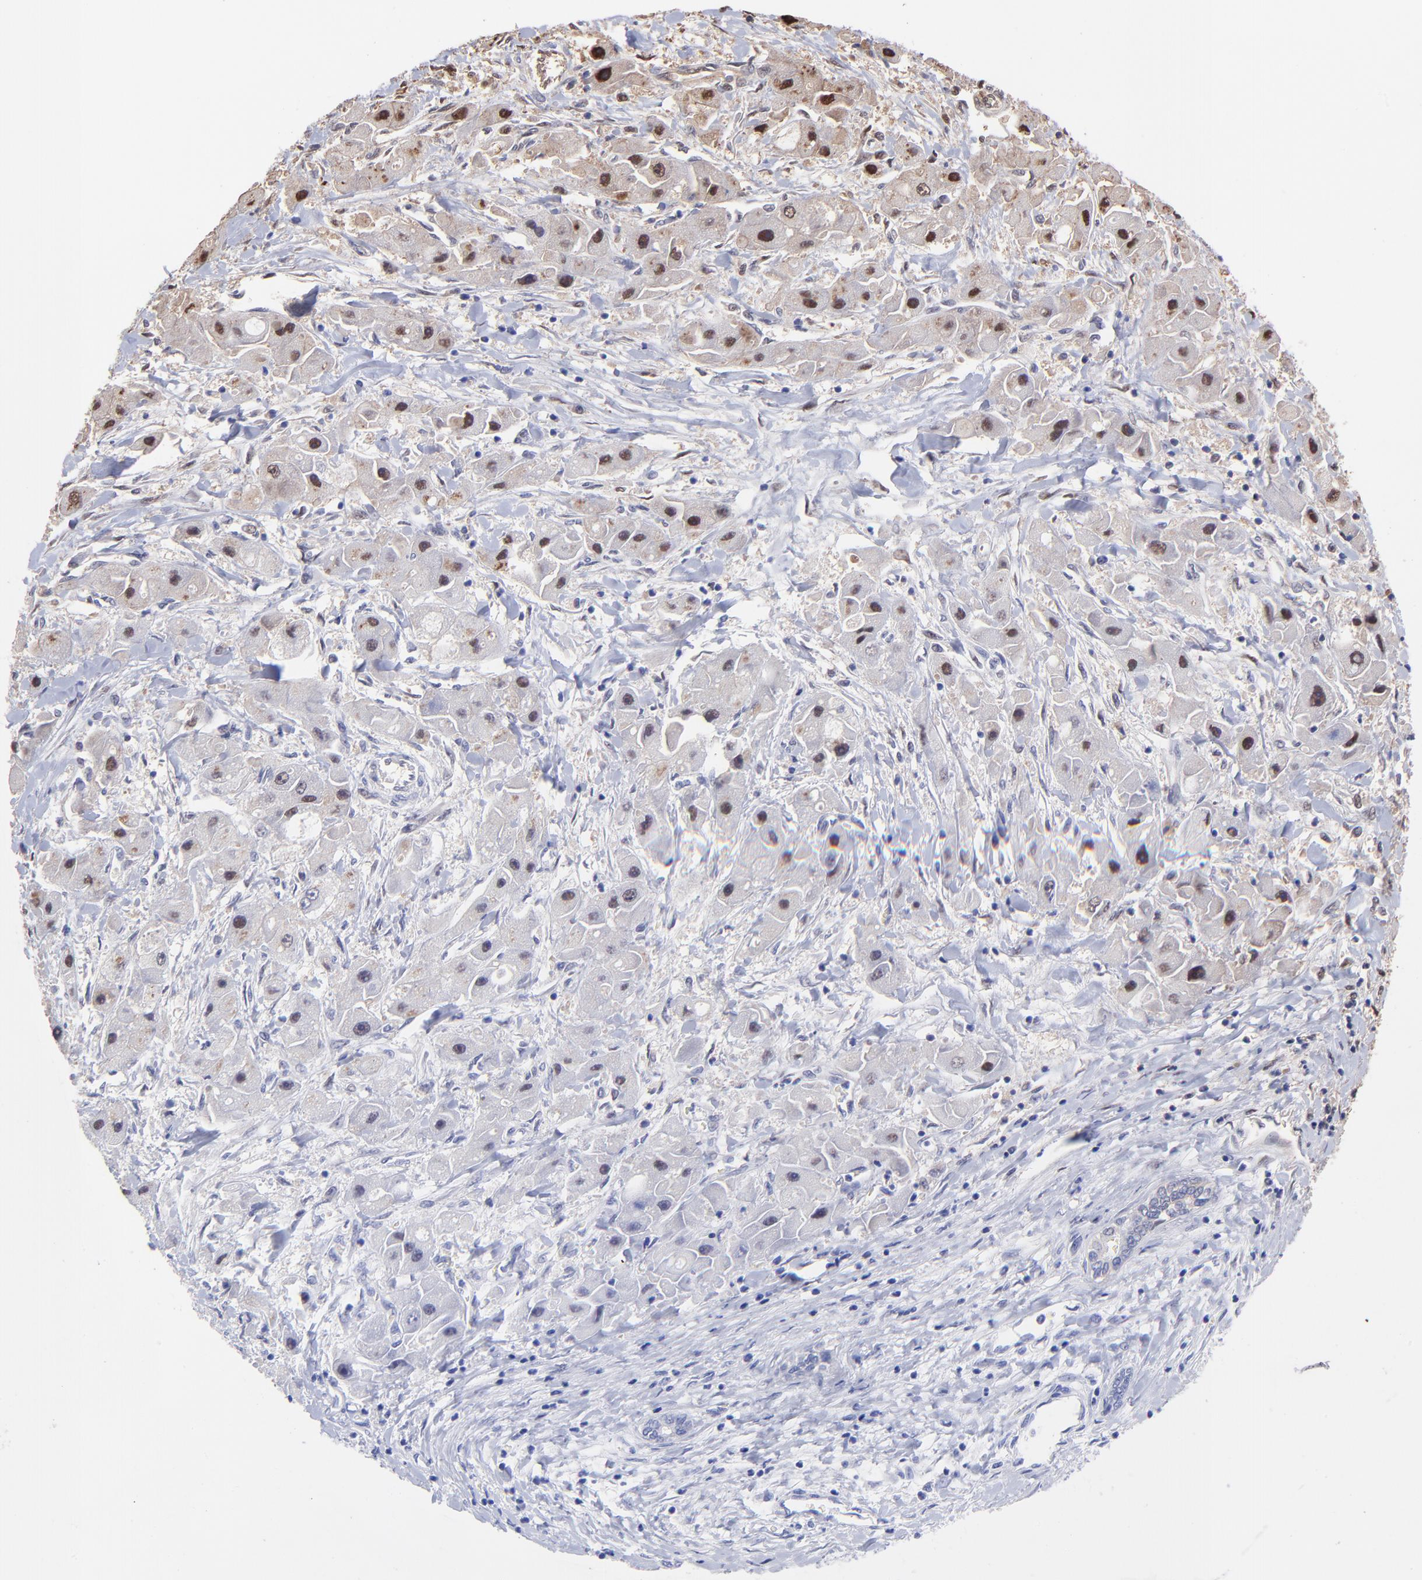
{"staining": {"intensity": "strong", "quantity": "25%-75%", "location": "nuclear"}, "tissue": "liver cancer", "cell_type": "Tumor cells", "image_type": "cancer", "snomed": [{"axis": "morphology", "description": "Carcinoma, Hepatocellular, NOS"}, {"axis": "topography", "description": "Liver"}], "caption": "High-power microscopy captured an immunohistochemistry image of hepatocellular carcinoma (liver), revealing strong nuclear positivity in about 25%-75% of tumor cells.", "gene": "PSMA6", "patient": {"sex": "male", "age": 24}}